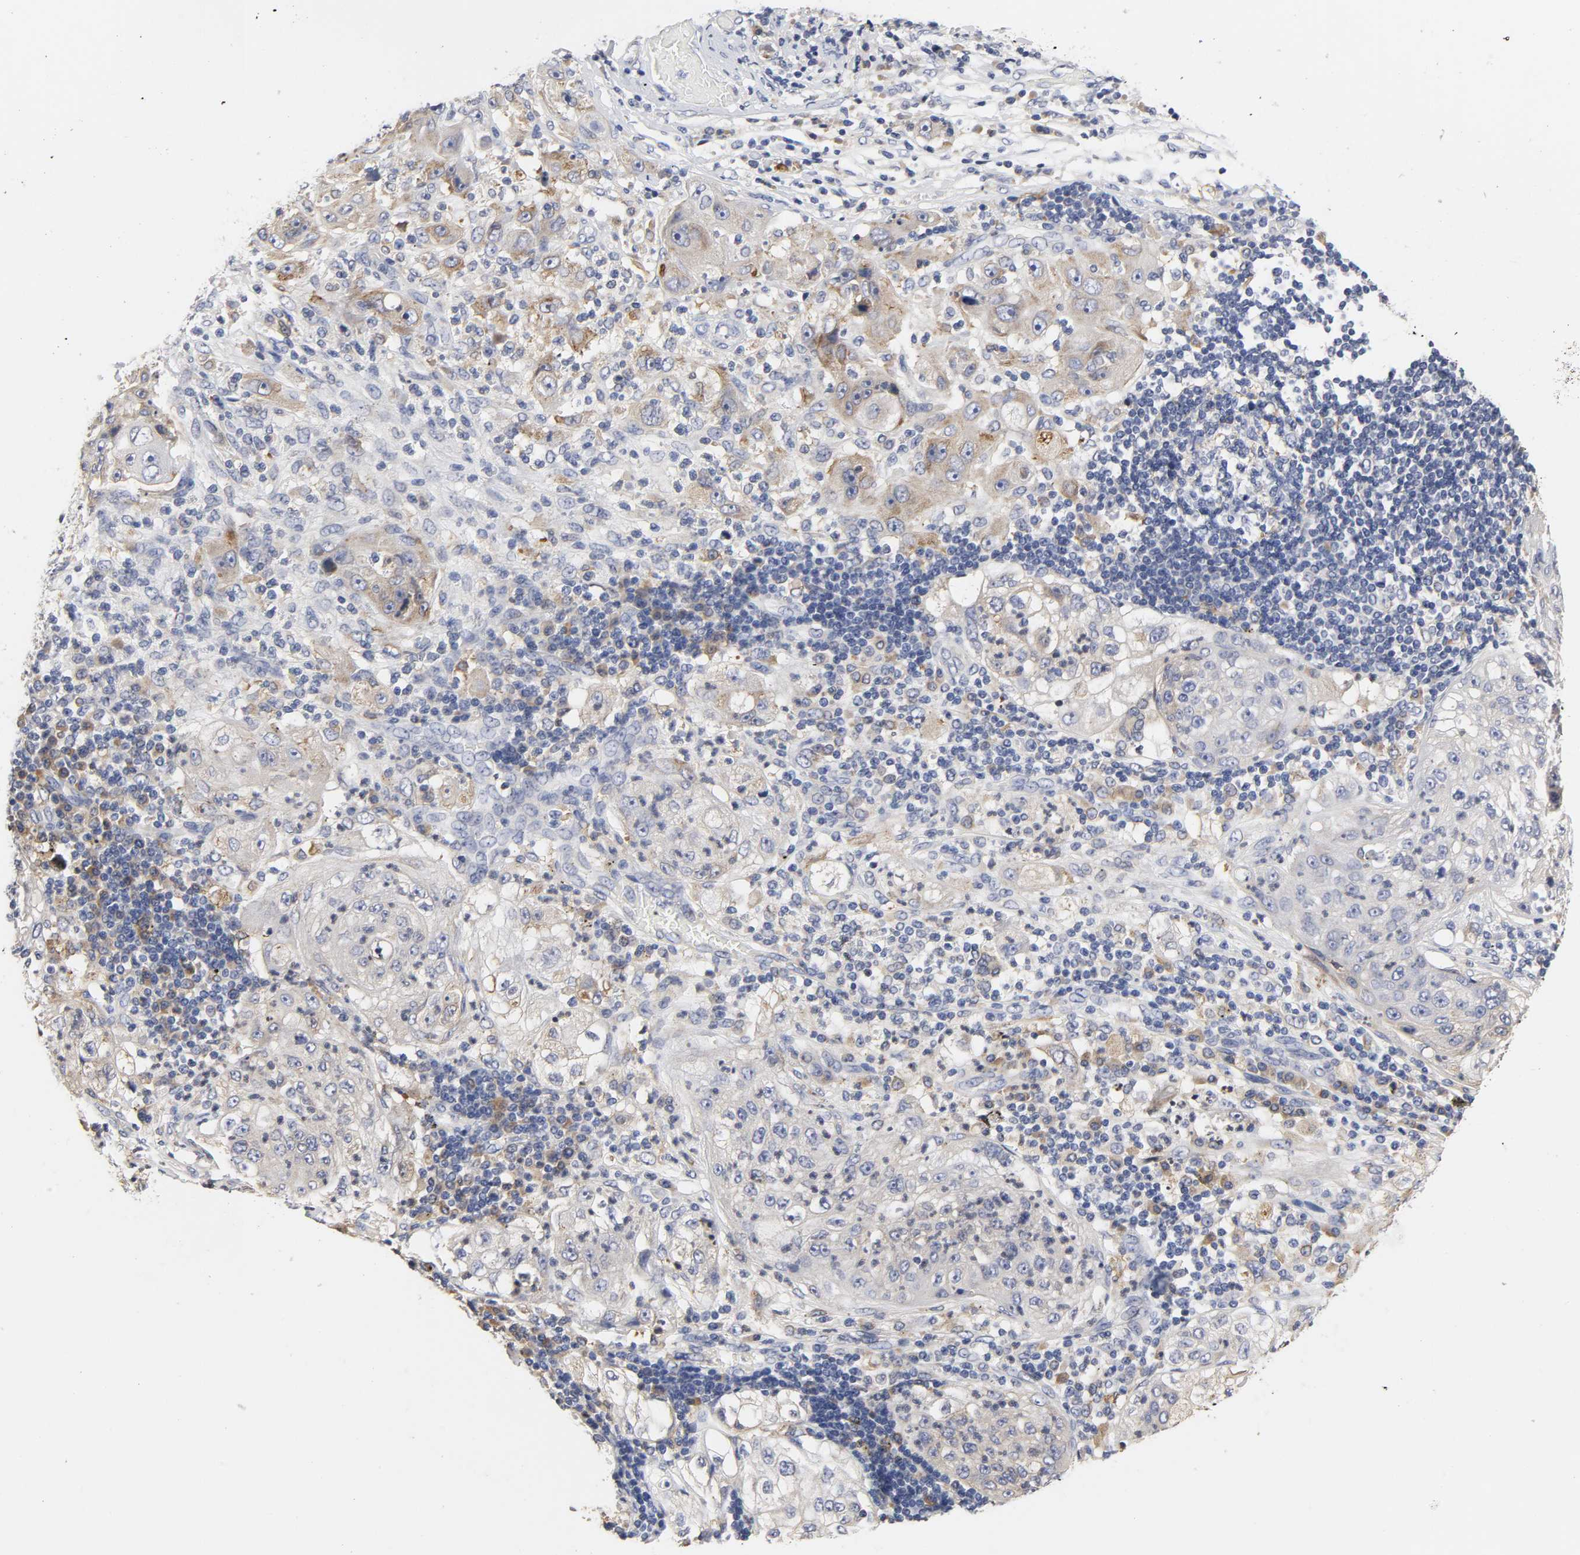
{"staining": {"intensity": "weak", "quantity": "<25%", "location": "cytoplasmic/membranous"}, "tissue": "lung cancer", "cell_type": "Tumor cells", "image_type": "cancer", "snomed": [{"axis": "morphology", "description": "Inflammation, NOS"}, {"axis": "morphology", "description": "Squamous cell carcinoma, NOS"}, {"axis": "topography", "description": "Lymph node"}, {"axis": "topography", "description": "Soft tissue"}, {"axis": "topography", "description": "Lung"}], "caption": "Immunohistochemistry image of neoplastic tissue: human lung squamous cell carcinoma stained with DAB (3,3'-diaminobenzidine) displays no significant protein positivity in tumor cells.", "gene": "HCK", "patient": {"sex": "male", "age": 66}}